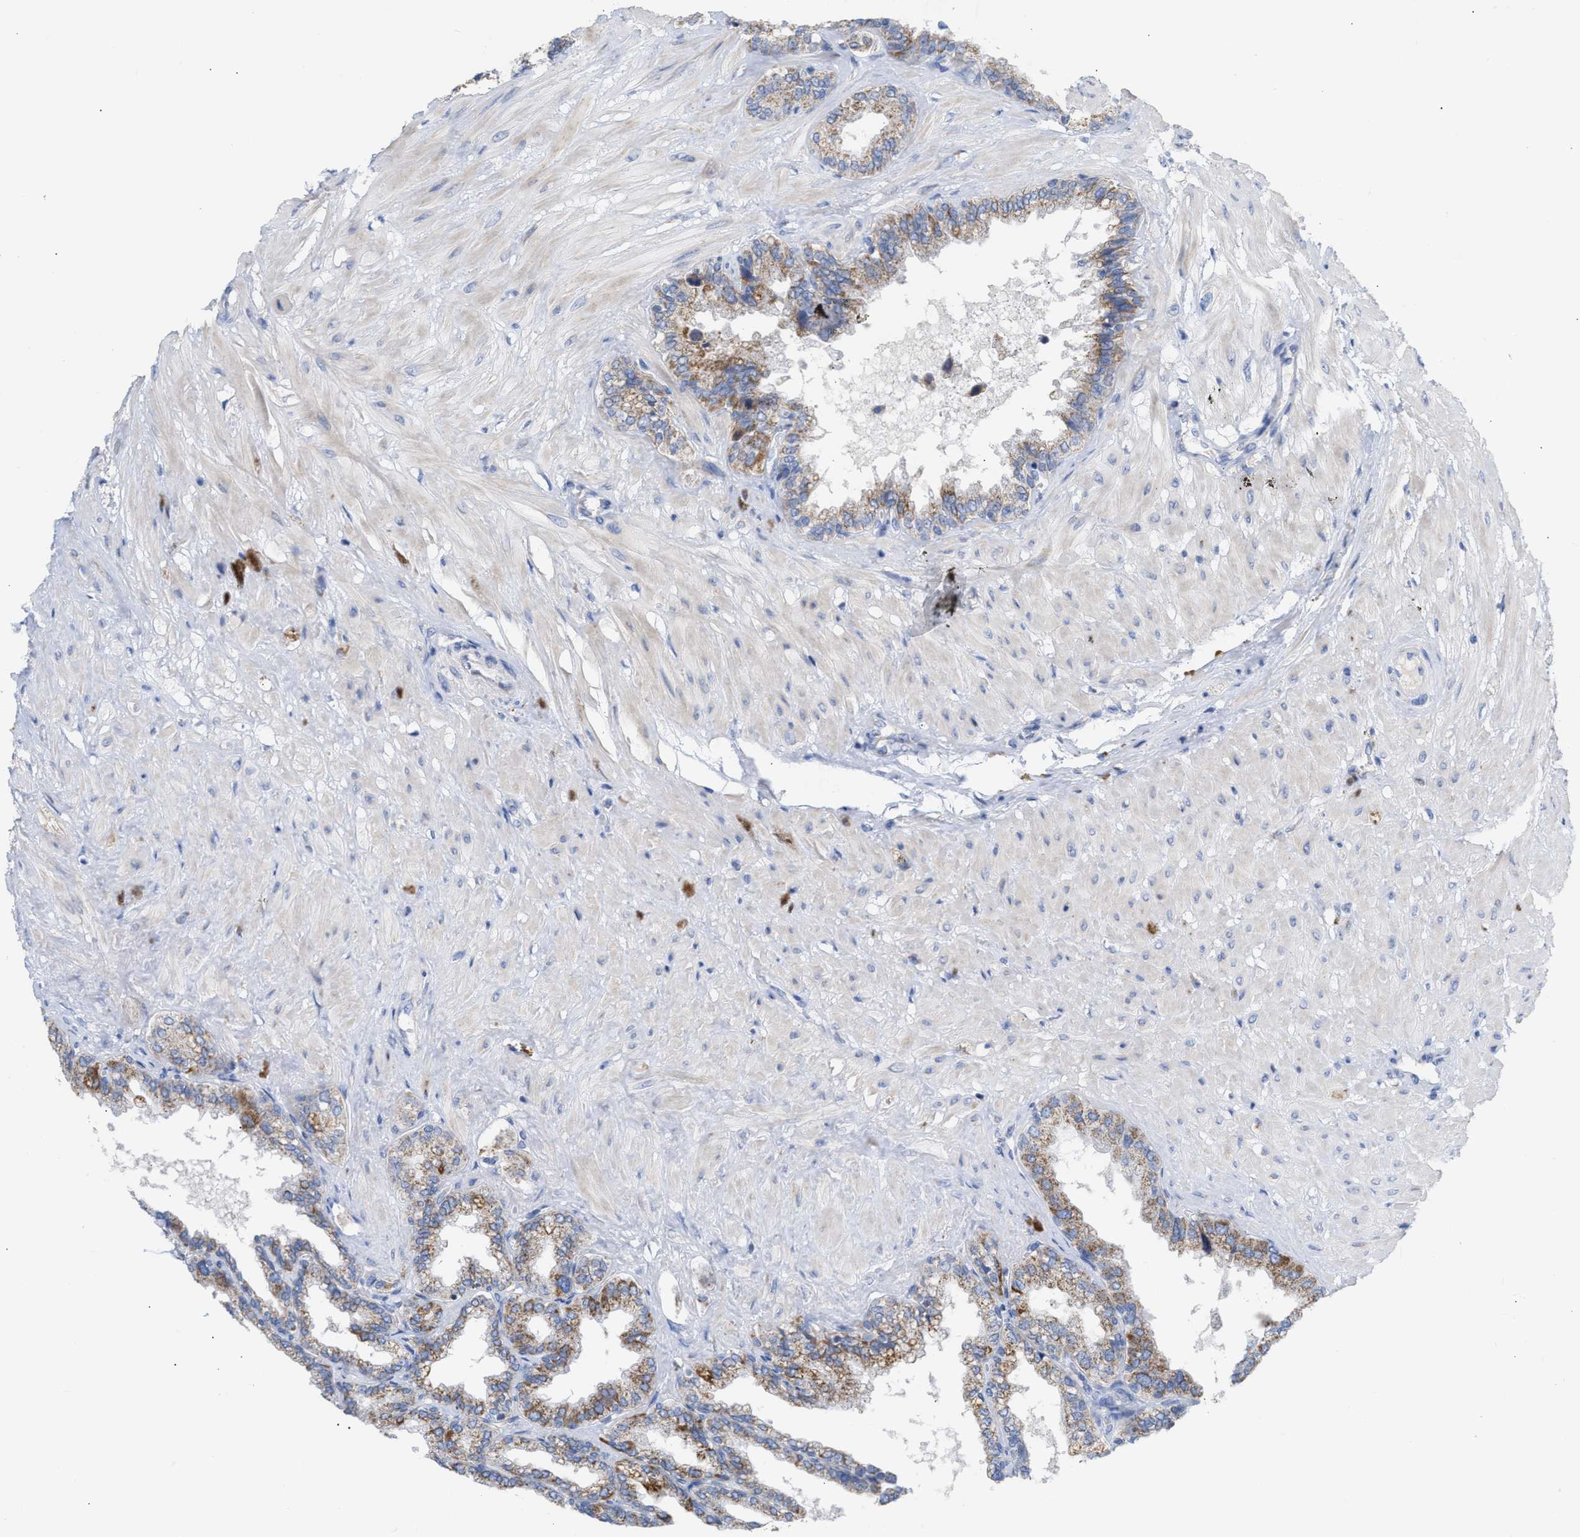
{"staining": {"intensity": "moderate", "quantity": ">75%", "location": "cytoplasmic/membranous"}, "tissue": "seminal vesicle", "cell_type": "Glandular cells", "image_type": "normal", "snomed": [{"axis": "morphology", "description": "Normal tissue, NOS"}, {"axis": "topography", "description": "Seminal veicle"}], "caption": "IHC micrograph of unremarkable seminal vesicle: human seminal vesicle stained using immunohistochemistry exhibits medium levels of moderate protein expression localized specifically in the cytoplasmic/membranous of glandular cells, appearing as a cytoplasmic/membranous brown color.", "gene": "ACOT13", "patient": {"sex": "male", "age": 46}}